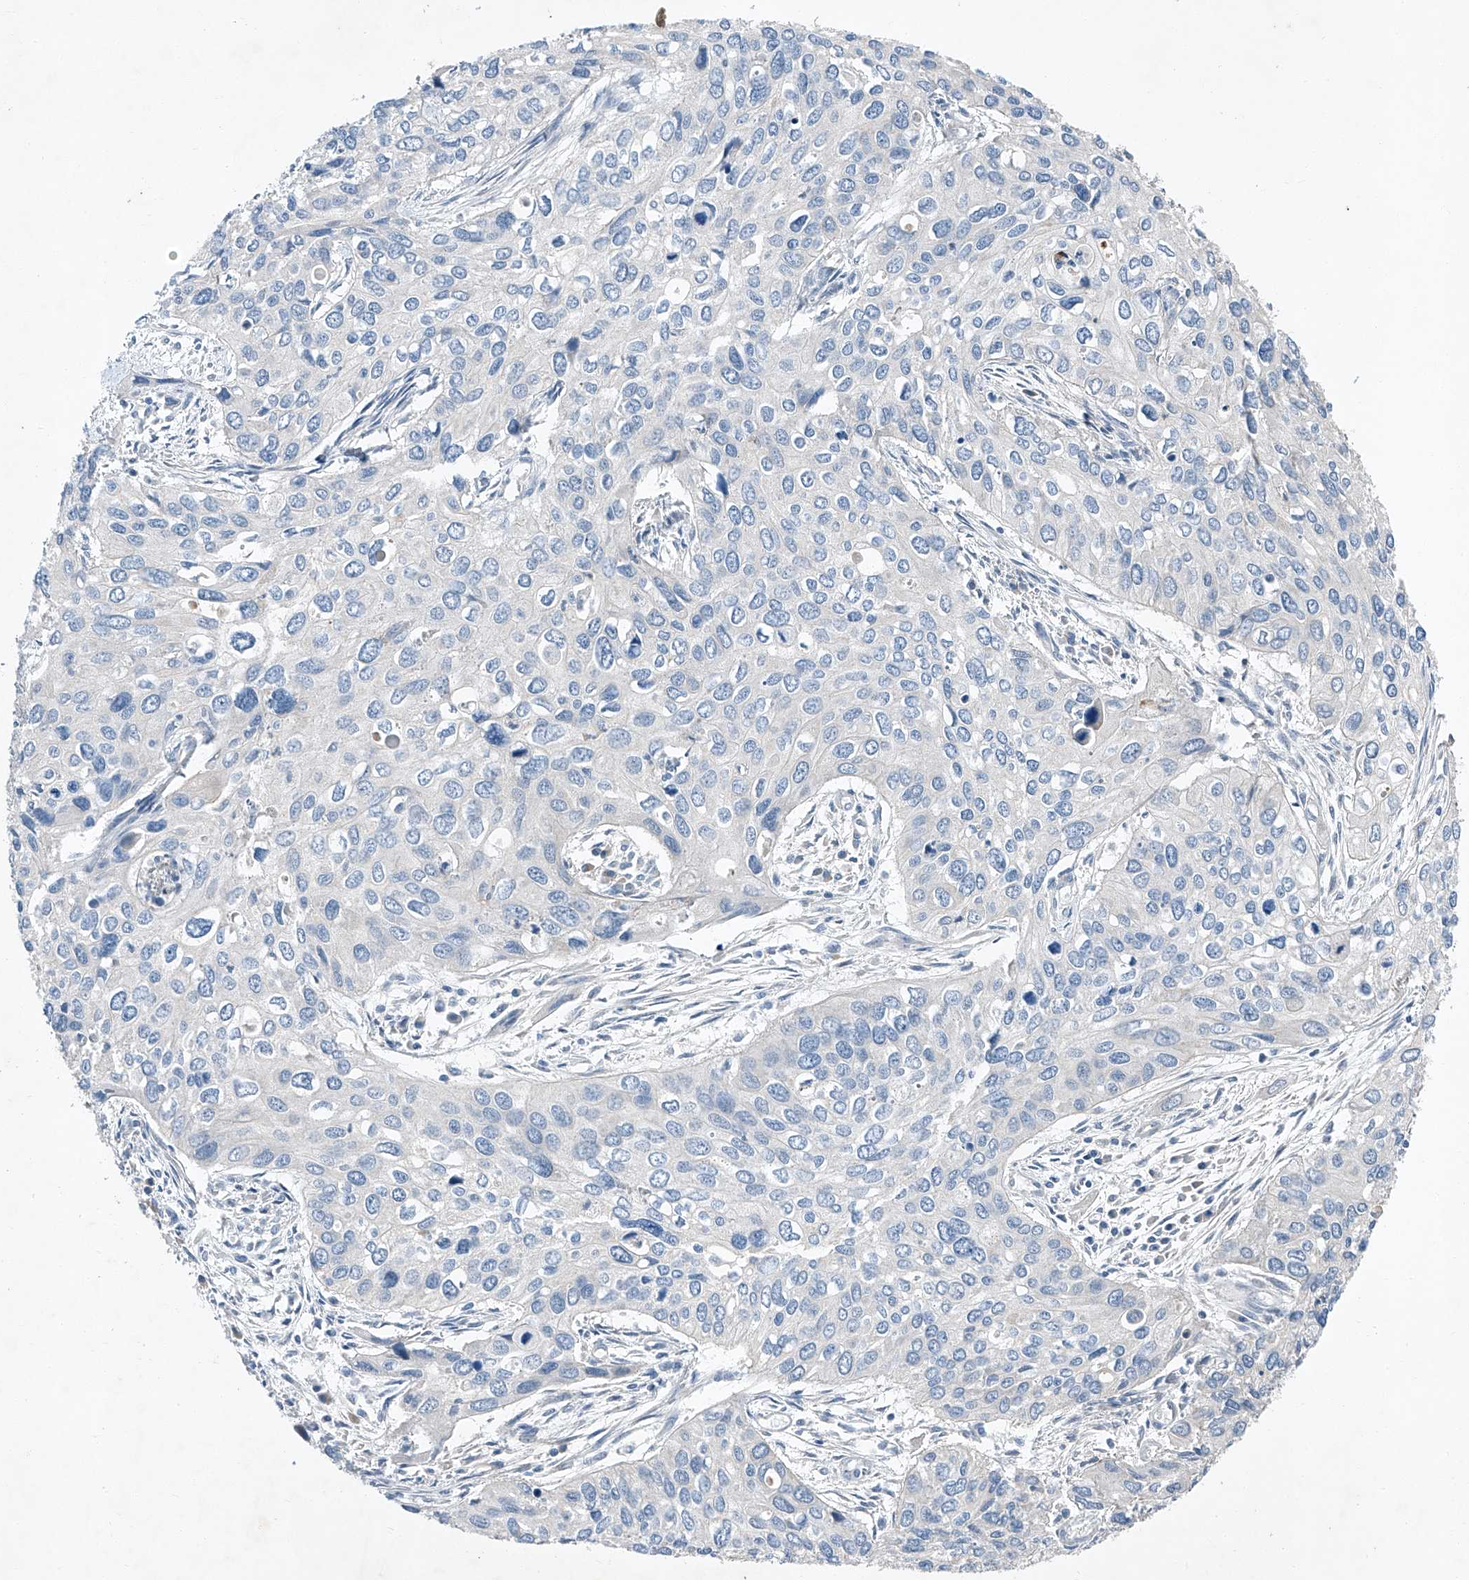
{"staining": {"intensity": "negative", "quantity": "none", "location": "none"}, "tissue": "cervical cancer", "cell_type": "Tumor cells", "image_type": "cancer", "snomed": [{"axis": "morphology", "description": "Squamous cell carcinoma, NOS"}, {"axis": "topography", "description": "Cervix"}], "caption": "There is no significant positivity in tumor cells of cervical squamous cell carcinoma. (Stains: DAB (3,3'-diaminobenzidine) immunohistochemistry (IHC) with hematoxylin counter stain, Microscopy: brightfield microscopy at high magnification).", "gene": "MDGA1", "patient": {"sex": "female", "age": 55}}